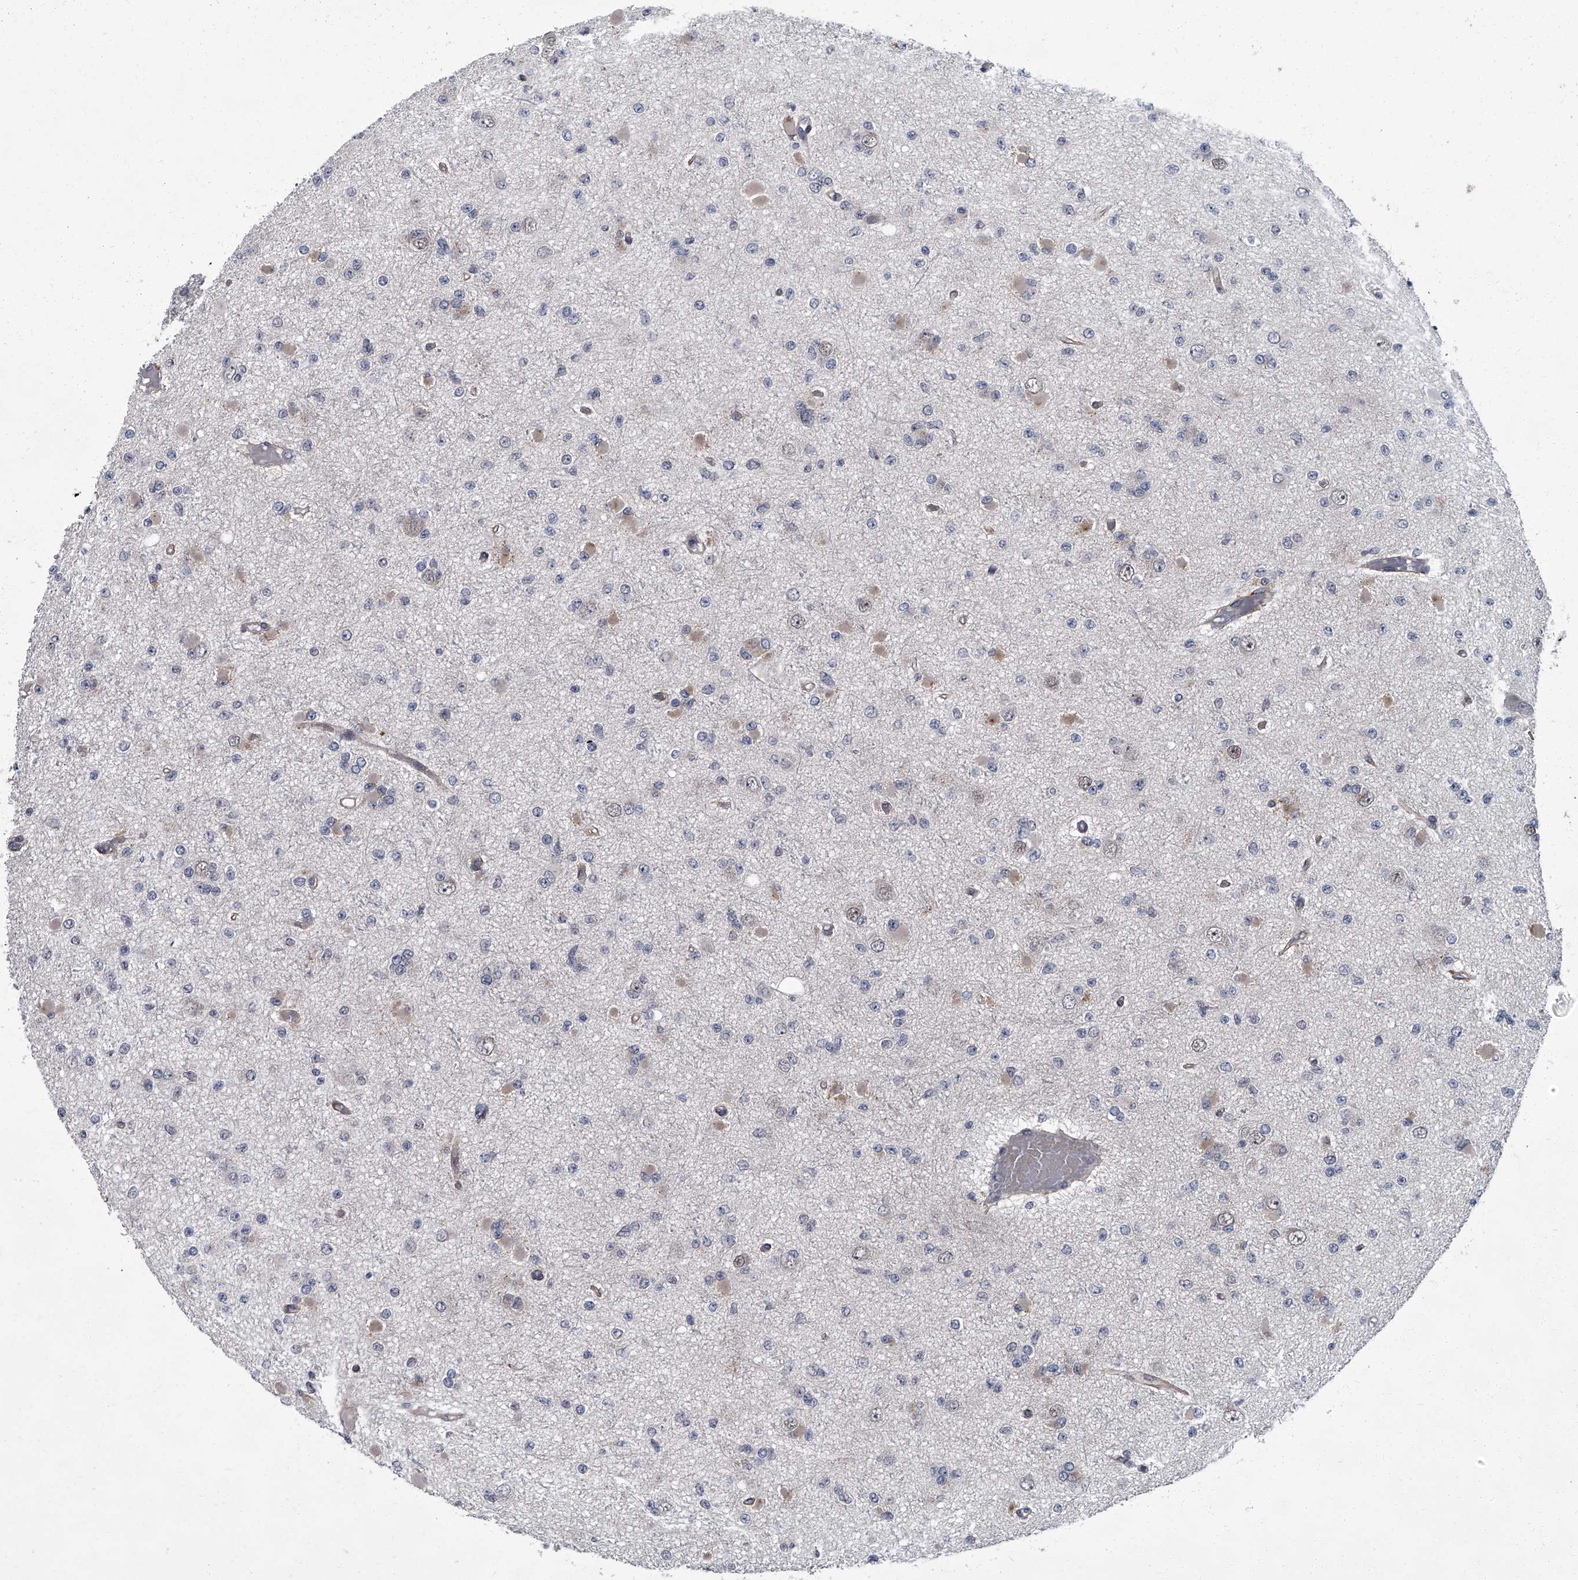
{"staining": {"intensity": "negative", "quantity": "none", "location": "none"}, "tissue": "glioma", "cell_type": "Tumor cells", "image_type": "cancer", "snomed": [{"axis": "morphology", "description": "Glioma, malignant, Low grade"}, {"axis": "topography", "description": "Brain"}], "caption": "There is no significant expression in tumor cells of glioma.", "gene": "ZNF274", "patient": {"sex": "female", "age": 22}}